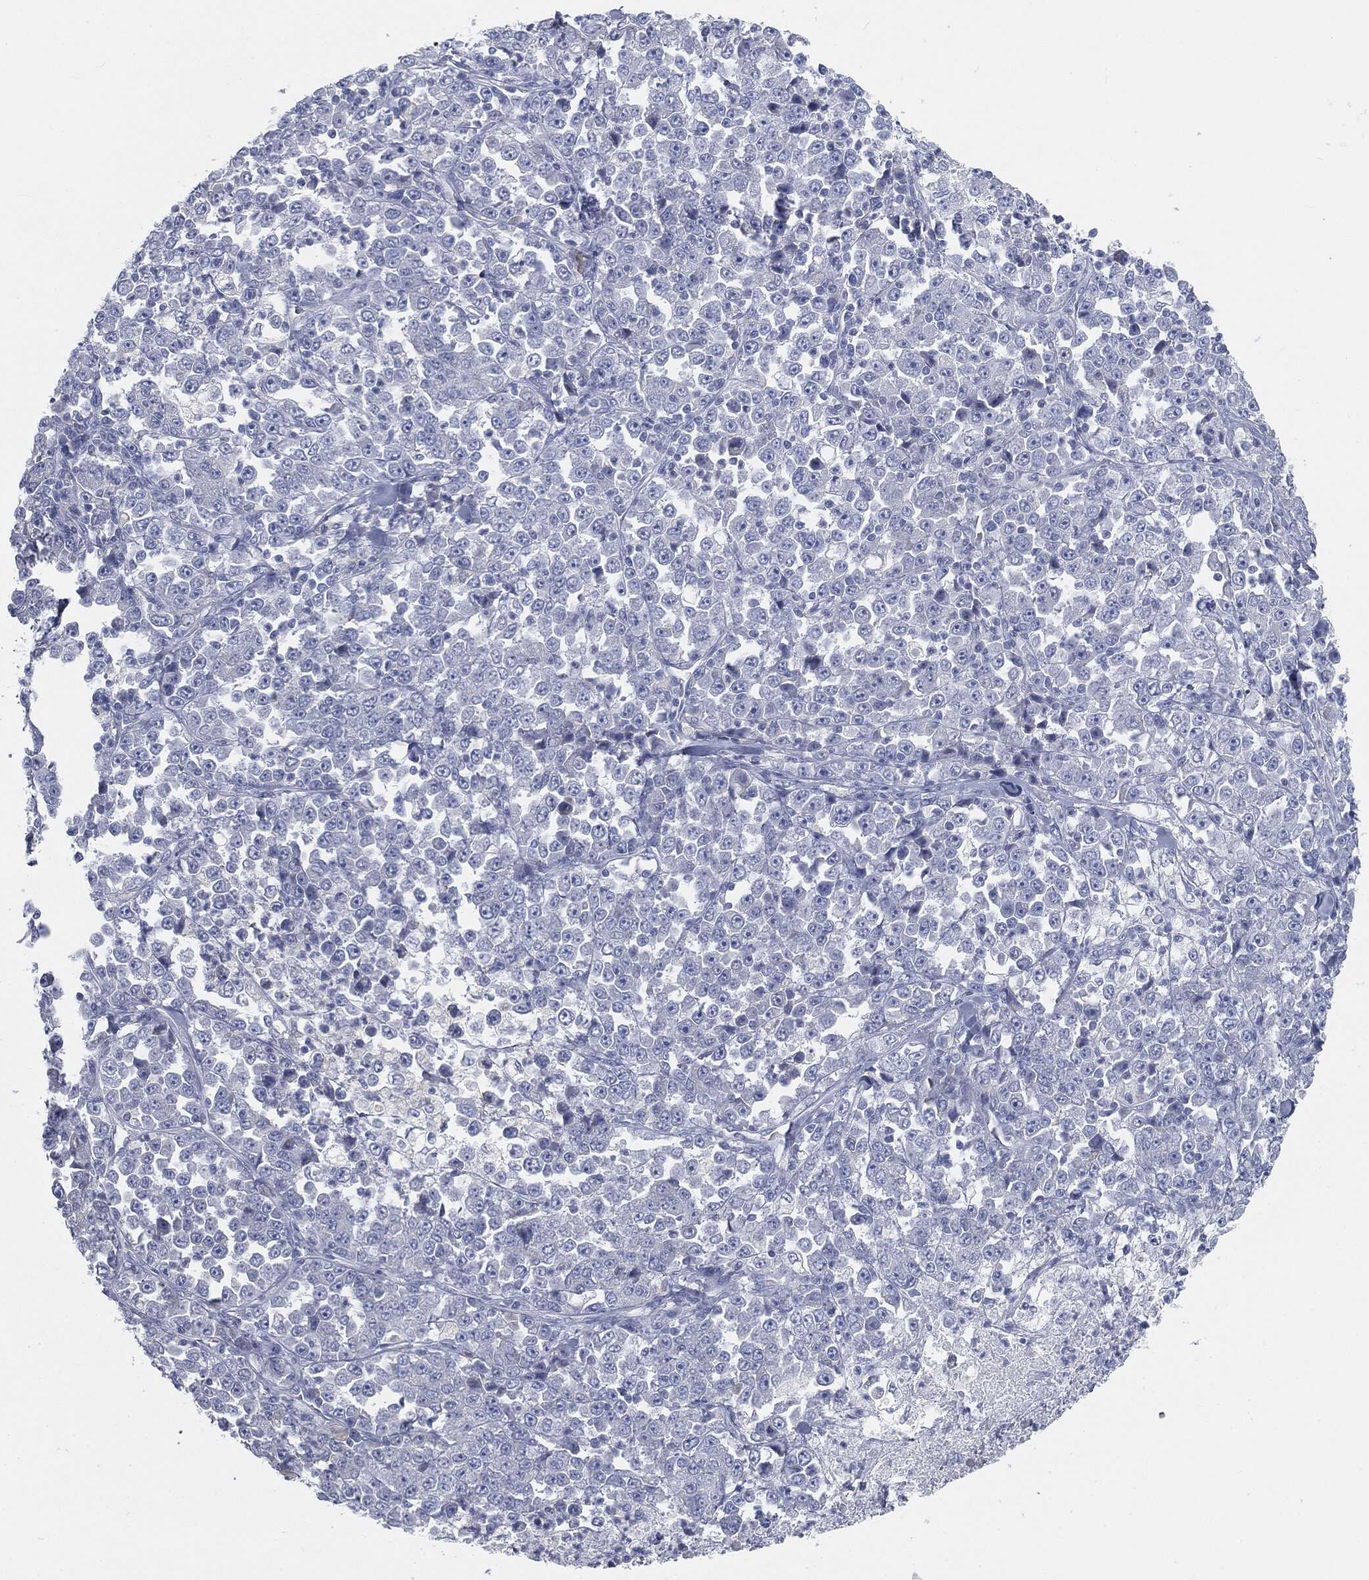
{"staining": {"intensity": "negative", "quantity": "none", "location": "none"}, "tissue": "stomach cancer", "cell_type": "Tumor cells", "image_type": "cancer", "snomed": [{"axis": "morphology", "description": "Normal tissue, NOS"}, {"axis": "morphology", "description": "Adenocarcinoma, NOS"}, {"axis": "topography", "description": "Stomach, upper"}, {"axis": "topography", "description": "Stomach"}], "caption": "Protein analysis of stomach cancer reveals no significant staining in tumor cells. The staining is performed using DAB brown chromogen with nuclei counter-stained in using hematoxylin.", "gene": "CAV3", "patient": {"sex": "male", "age": 59}}